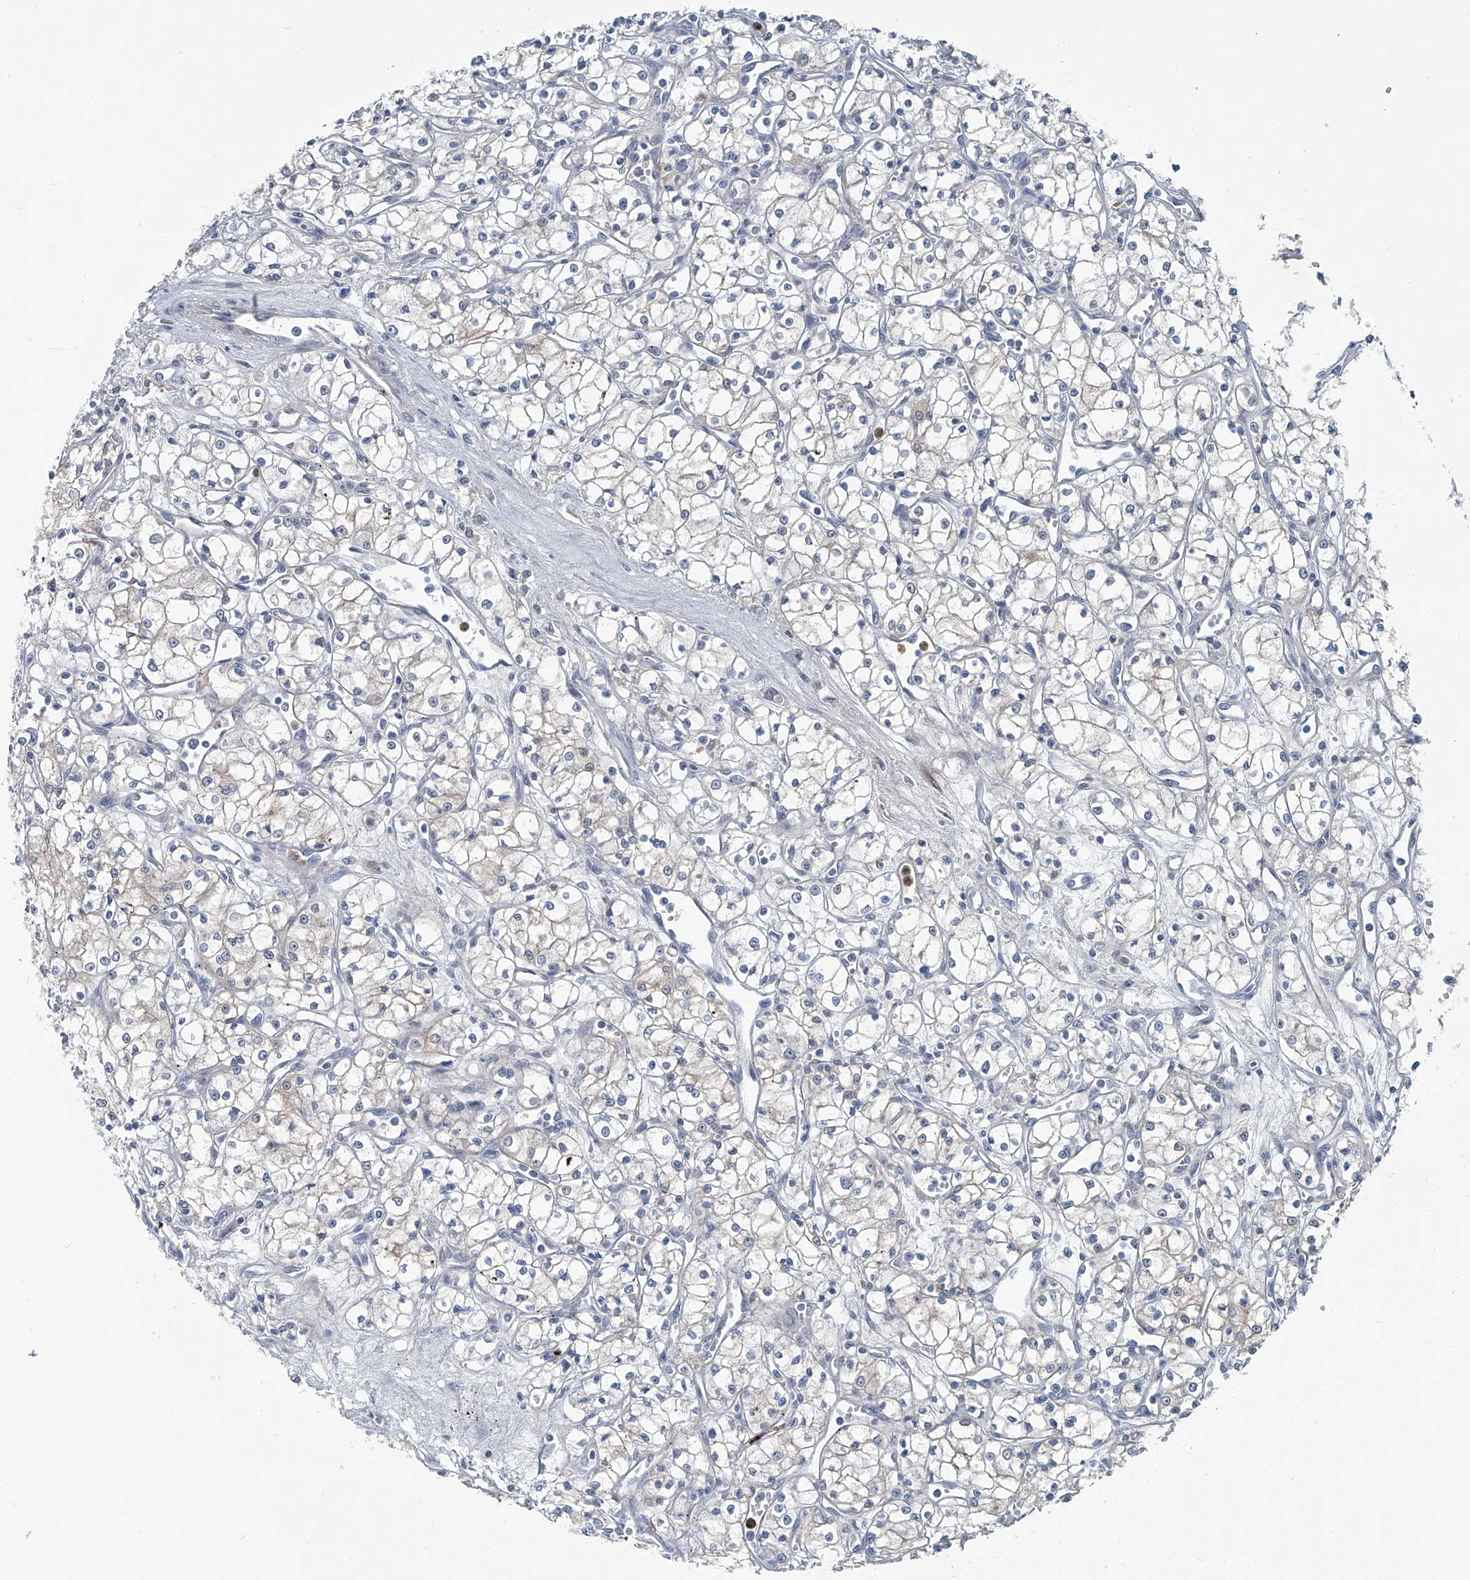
{"staining": {"intensity": "negative", "quantity": "none", "location": "none"}, "tissue": "renal cancer", "cell_type": "Tumor cells", "image_type": "cancer", "snomed": [{"axis": "morphology", "description": "Adenocarcinoma, NOS"}, {"axis": "topography", "description": "Kidney"}], "caption": "DAB immunohistochemical staining of renal adenocarcinoma exhibits no significant positivity in tumor cells.", "gene": "AKNAD1", "patient": {"sex": "male", "age": 59}}